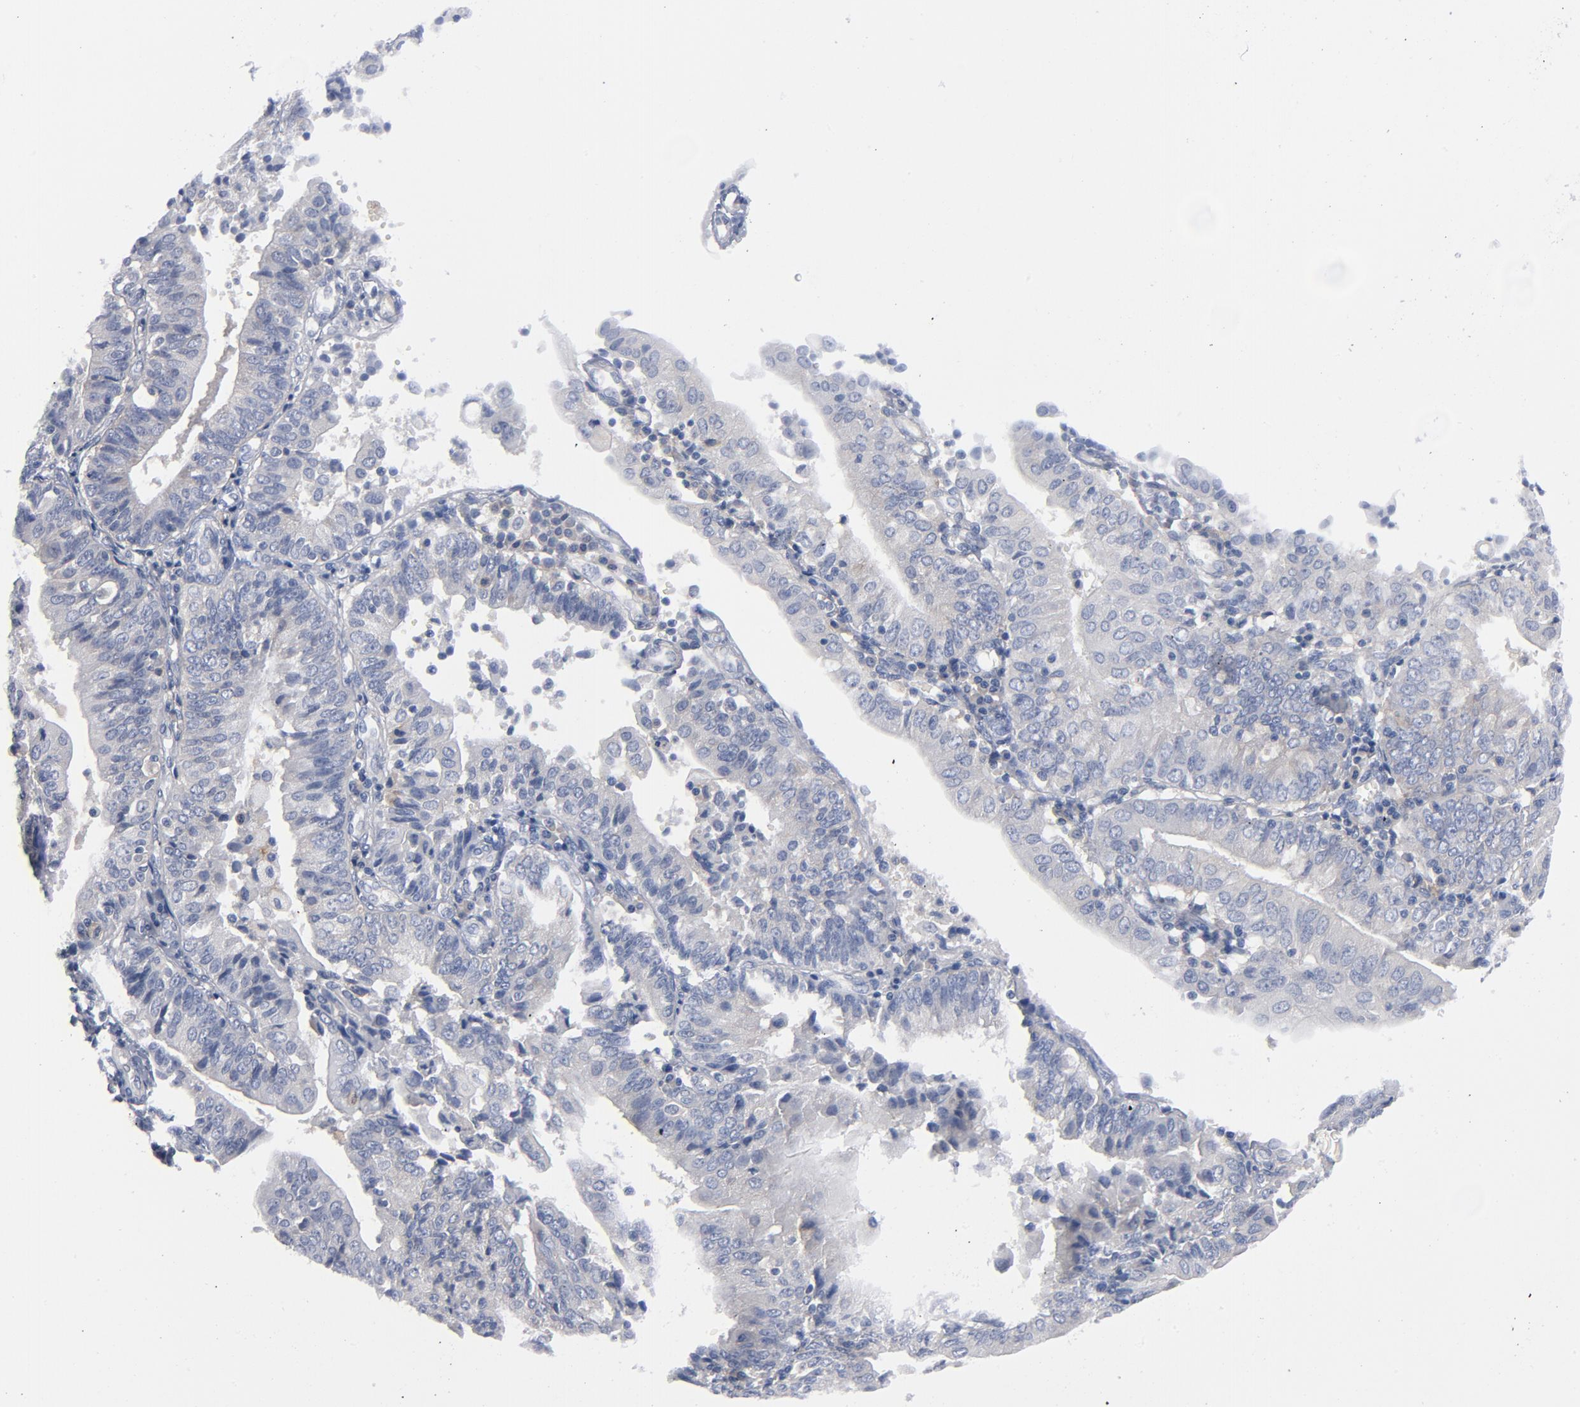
{"staining": {"intensity": "negative", "quantity": "none", "location": "none"}, "tissue": "endometrial cancer", "cell_type": "Tumor cells", "image_type": "cancer", "snomed": [{"axis": "morphology", "description": "Adenocarcinoma, NOS"}, {"axis": "topography", "description": "Endometrium"}], "caption": "Tumor cells are negative for brown protein staining in endometrial adenocarcinoma.", "gene": "CD86", "patient": {"sex": "female", "age": 75}}